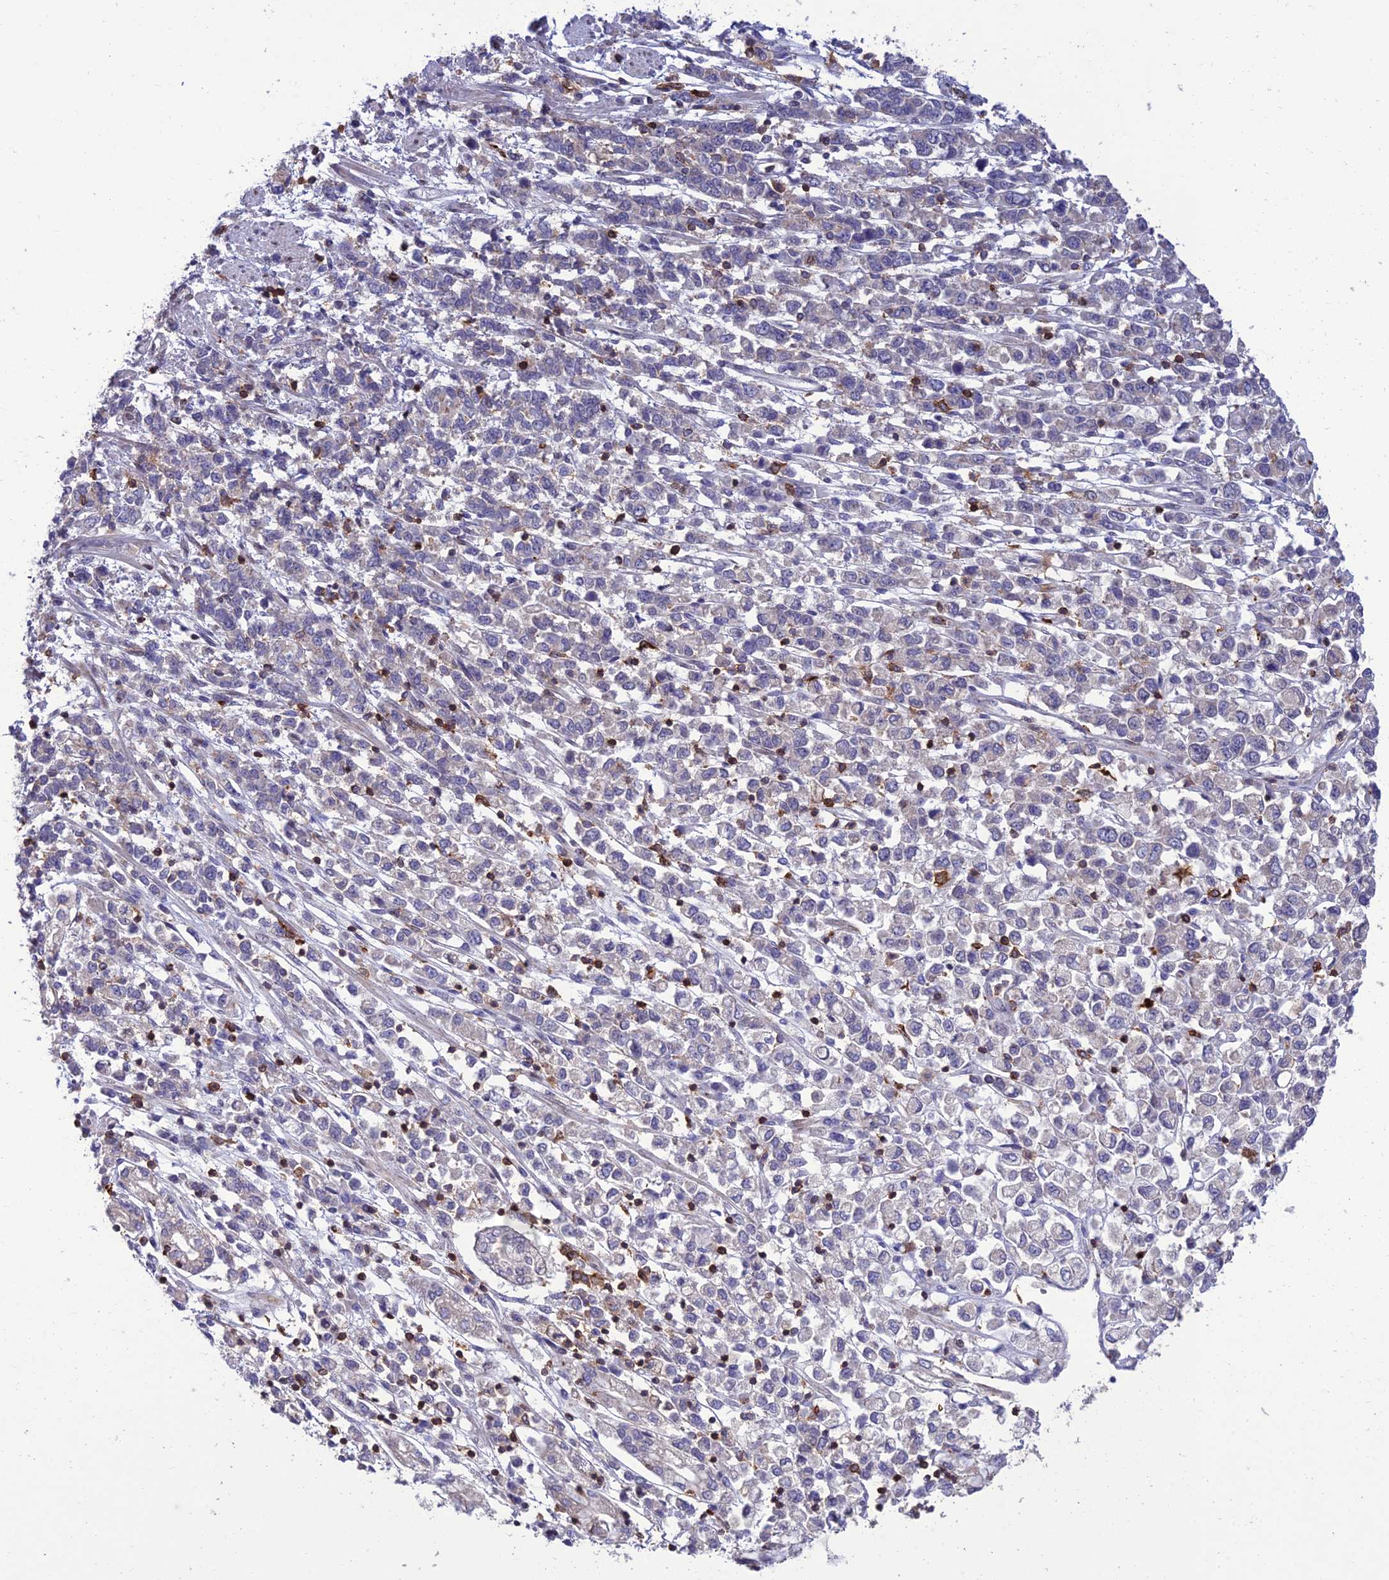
{"staining": {"intensity": "negative", "quantity": "none", "location": "none"}, "tissue": "stomach cancer", "cell_type": "Tumor cells", "image_type": "cancer", "snomed": [{"axis": "morphology", "description": "Adenocarcinoma, NOS"}, {"axis": "topography", "description": "Stomach"}], "caption": "The photomicrograph displays no staining of tumor cells in adenocarcinoma (stomach).", "gene": "FAM76A", "patient": {"sex": "female", "age": 76}}